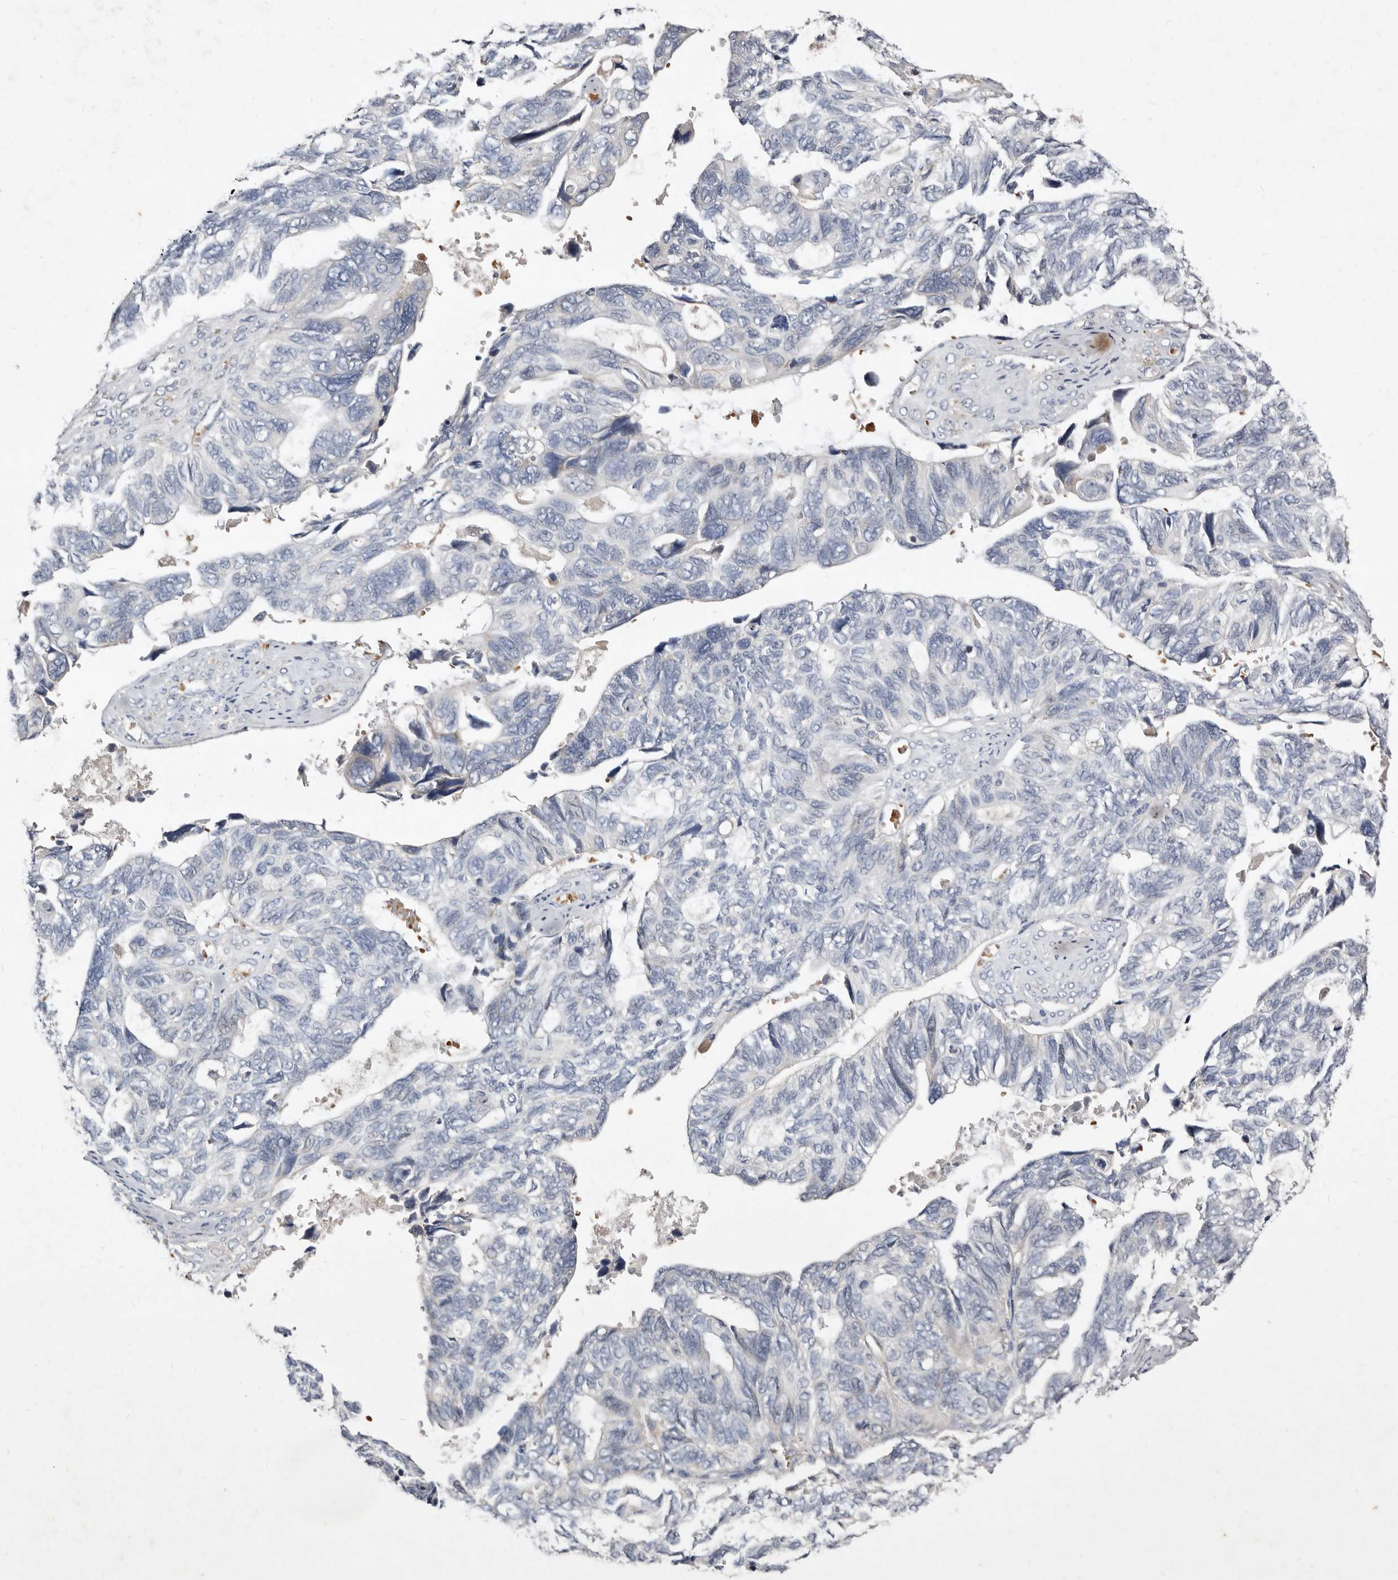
{"staining": {"intensity": "negative", "quantity": "none", "location": "none"}, "tissue": "ovarian cancer", "cell_type": "Tumor cells", "image_type": "cancer", "snomed": [{"axis": "morphology", "description": "Cystadenocarcinoma, serous, NOS"}, {"axis": "topography", "description": "Ovary"}], "caption": "Immunohistochemical staining of human serous cystadenocarcinoma (ovarian) demonstrates no significant staining in tumor cells. The staining is performed using DAB (3,3'-diaminobenzidine) brown chromogen with nuclei counter-stained in using hematoxylin.", "gene": "SLC25A20", "patient": {"sex": "female", "age": 79}}